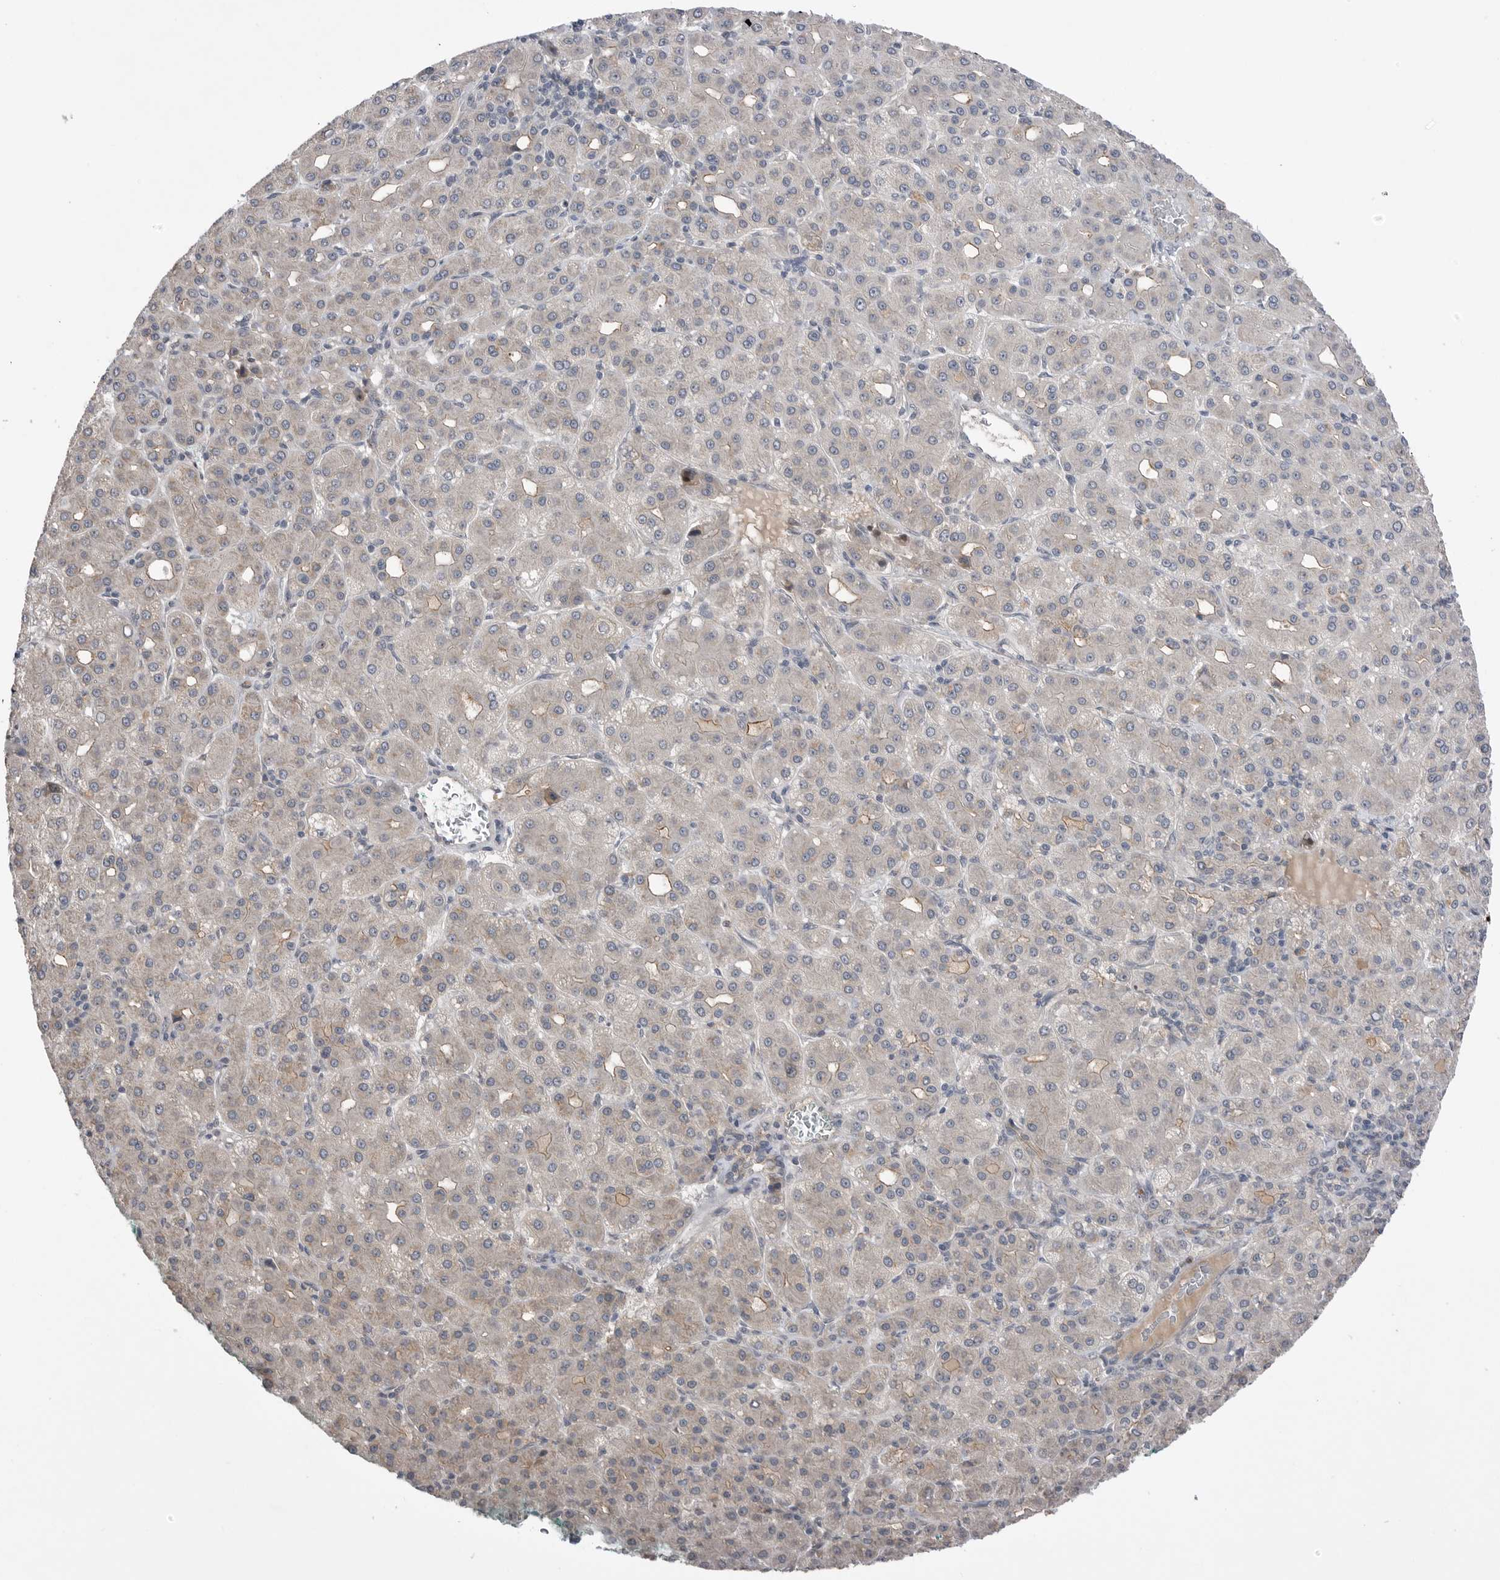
{"staining": {"intensity": "weak", "quantity": "<25%", "location": "cytoplasmic/membranous"}, "tissue": "liver cancer", "cell_type": "Tumor cells", "image_type": "cancer", "snomed": [{"axis": "morphology", "description": "Carcinoma, Hepatocellular, NOS"}, {"axis": "topography", "description": "Liver"}], "caption": "This is a photomicrograph of IHC staining of liver cancer (hepatocellular carcinoma), which shows no staining in tumor cells. (Brightfield microscopy of DAB immunohistochemistry at high magnification).", "gene": "NTAQ1", "patient": {"sex": "male", "age": 65}}